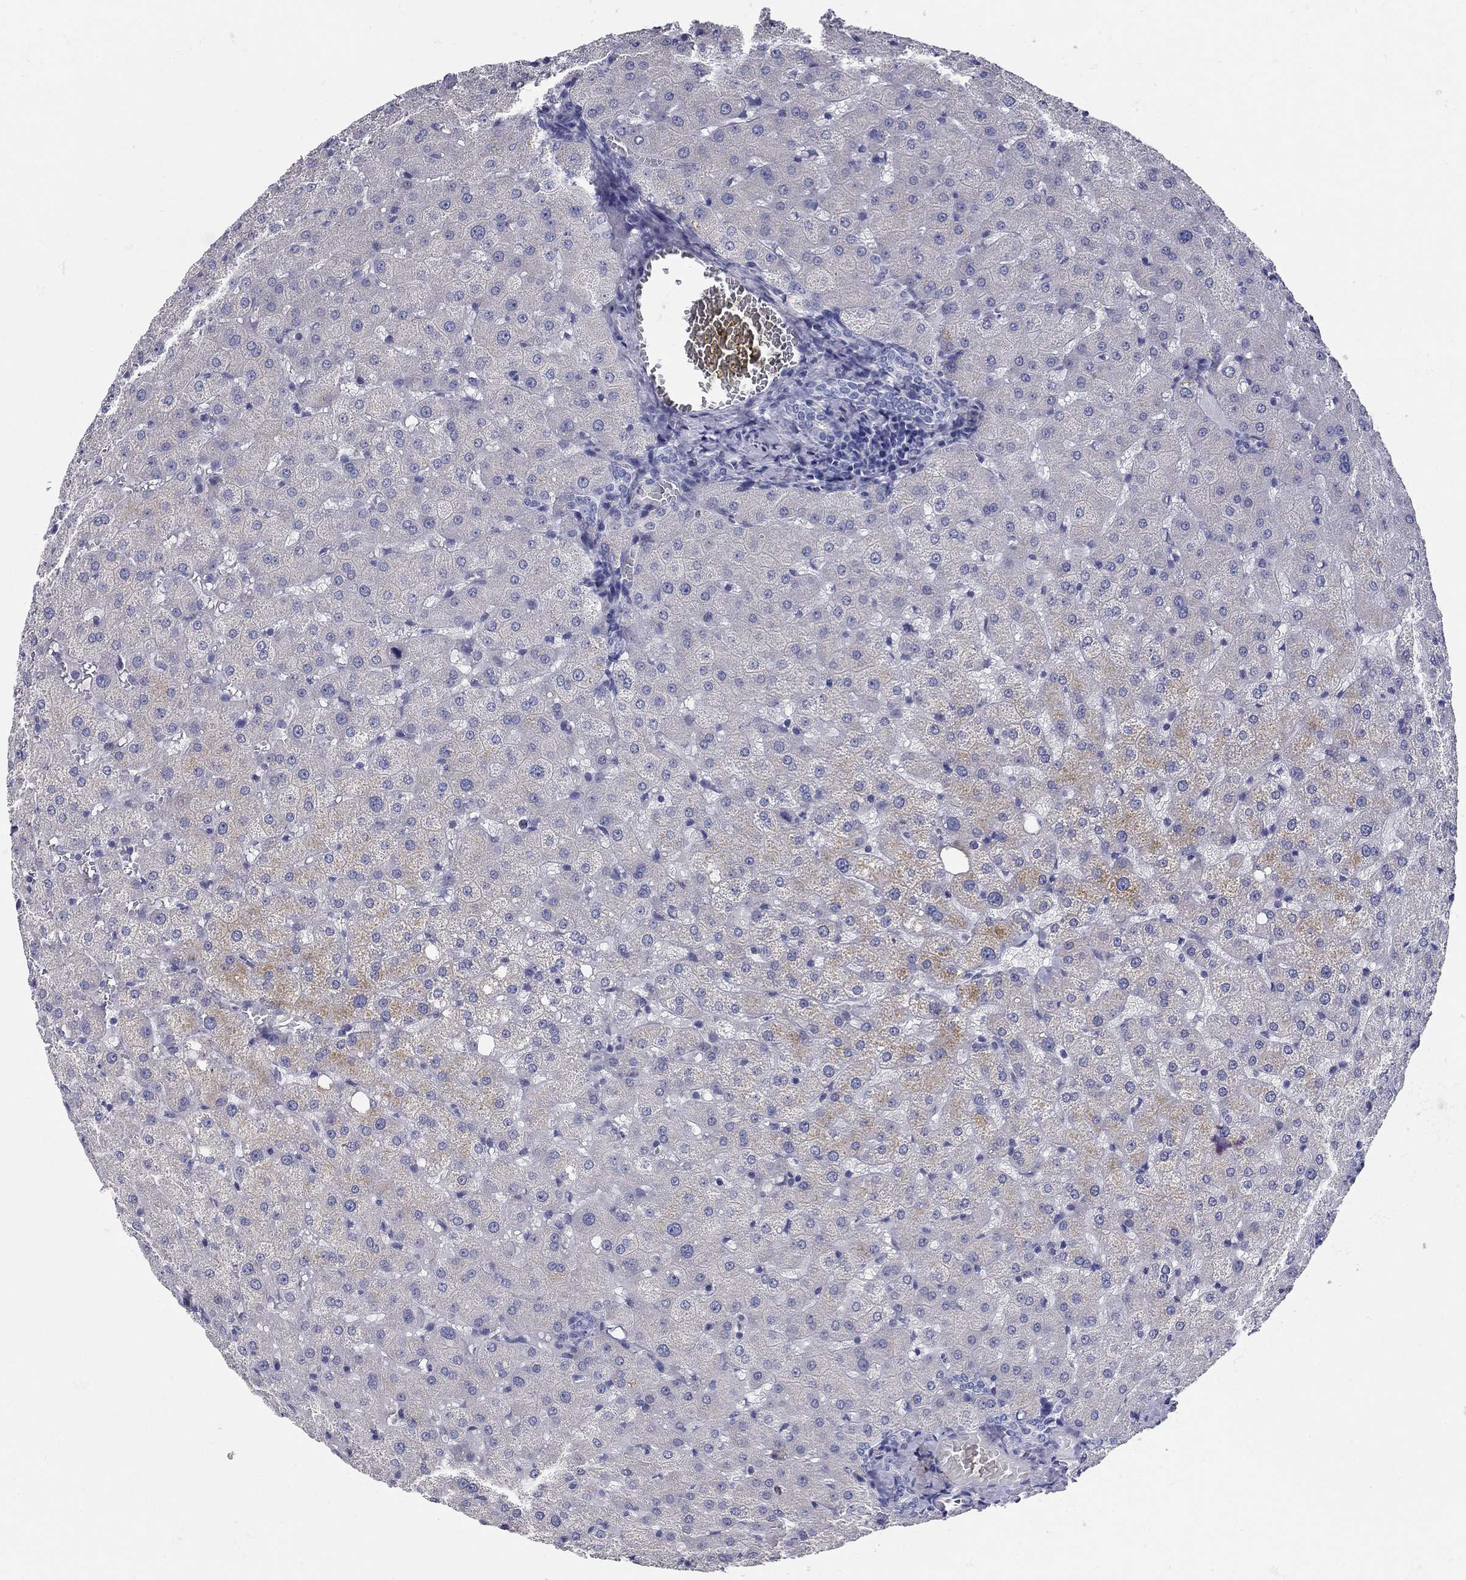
{"staining": {"intensity": "negative", "quantity": "none", "location": "none"}, "tissue": "liver", "cell_type": "Cholangiocytes", "image_type": "normal", "snomed": [{"axis": "morphology", "description": "Normal tissue, NOS"}, {"axis": "topography", "description": "Liver"}], "caption": "The micrograph displays no staining of cholangiocytes in unremarkable liver.", "gene": "TGM4", "patient": {"sex": "female", "age": 50}}